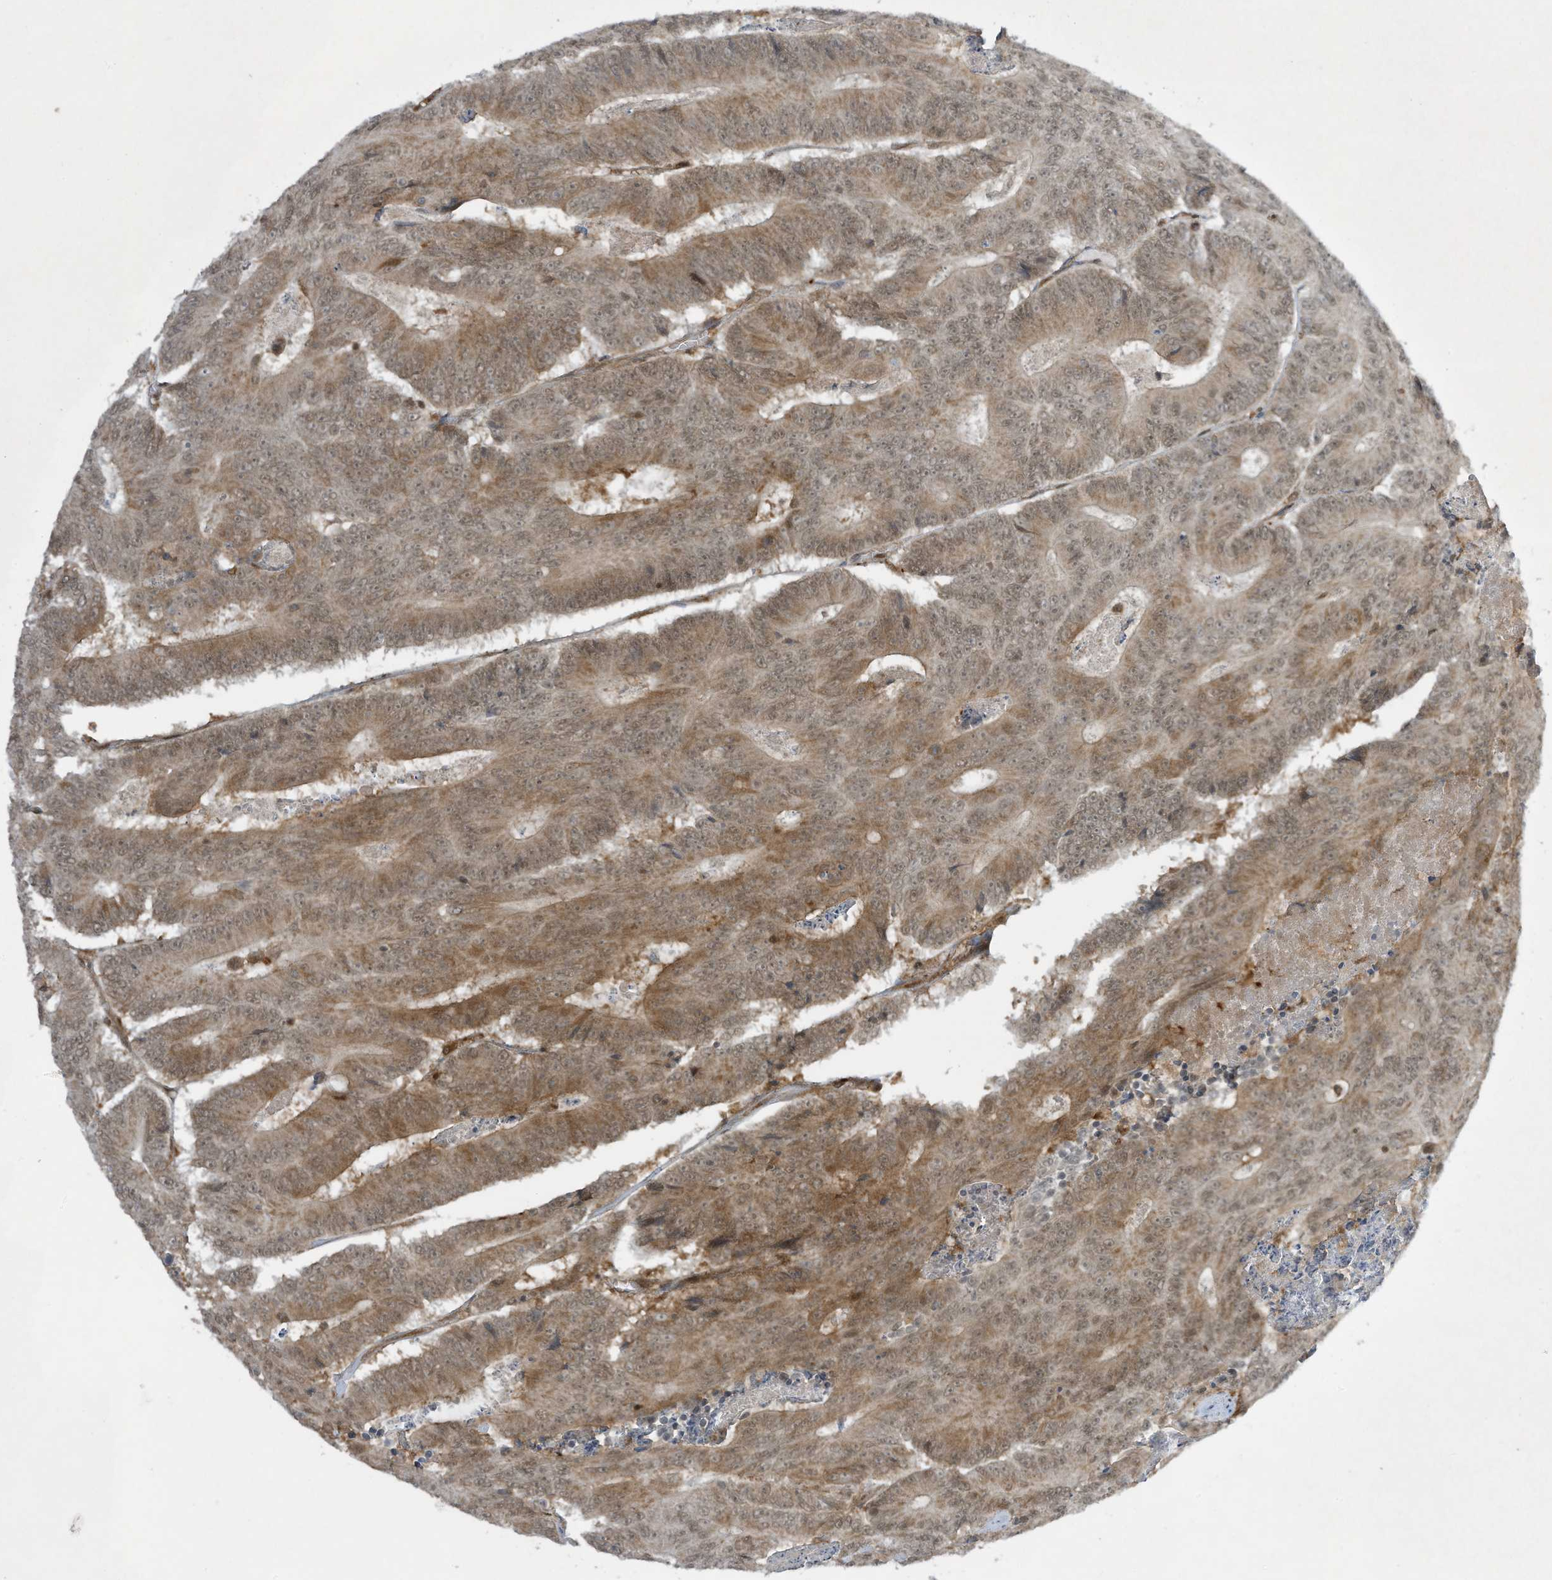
{"staining": {"intensity": "moderate", "quantity": ">75%", "location": "cytoplasmic/membranous,nuclear"}, "tissue": "colorectal cancer", "cell_type": "Tumor cells", "image_type": "cancer", "snomed": [{"axis": "morphology", "description": "Adenocarcinoma, NOS"}, {"axis": "topography", "description": "Colon"}], "caption": "A micrograph of colorectal cancer (adenocarcinoma) stained for a protein demonstrates moderate cytoplasmic/membranous and nuclear brown staining in tumor cells.", "gene": "CERT1", "patient": {"sex": "male", "age": 83}}